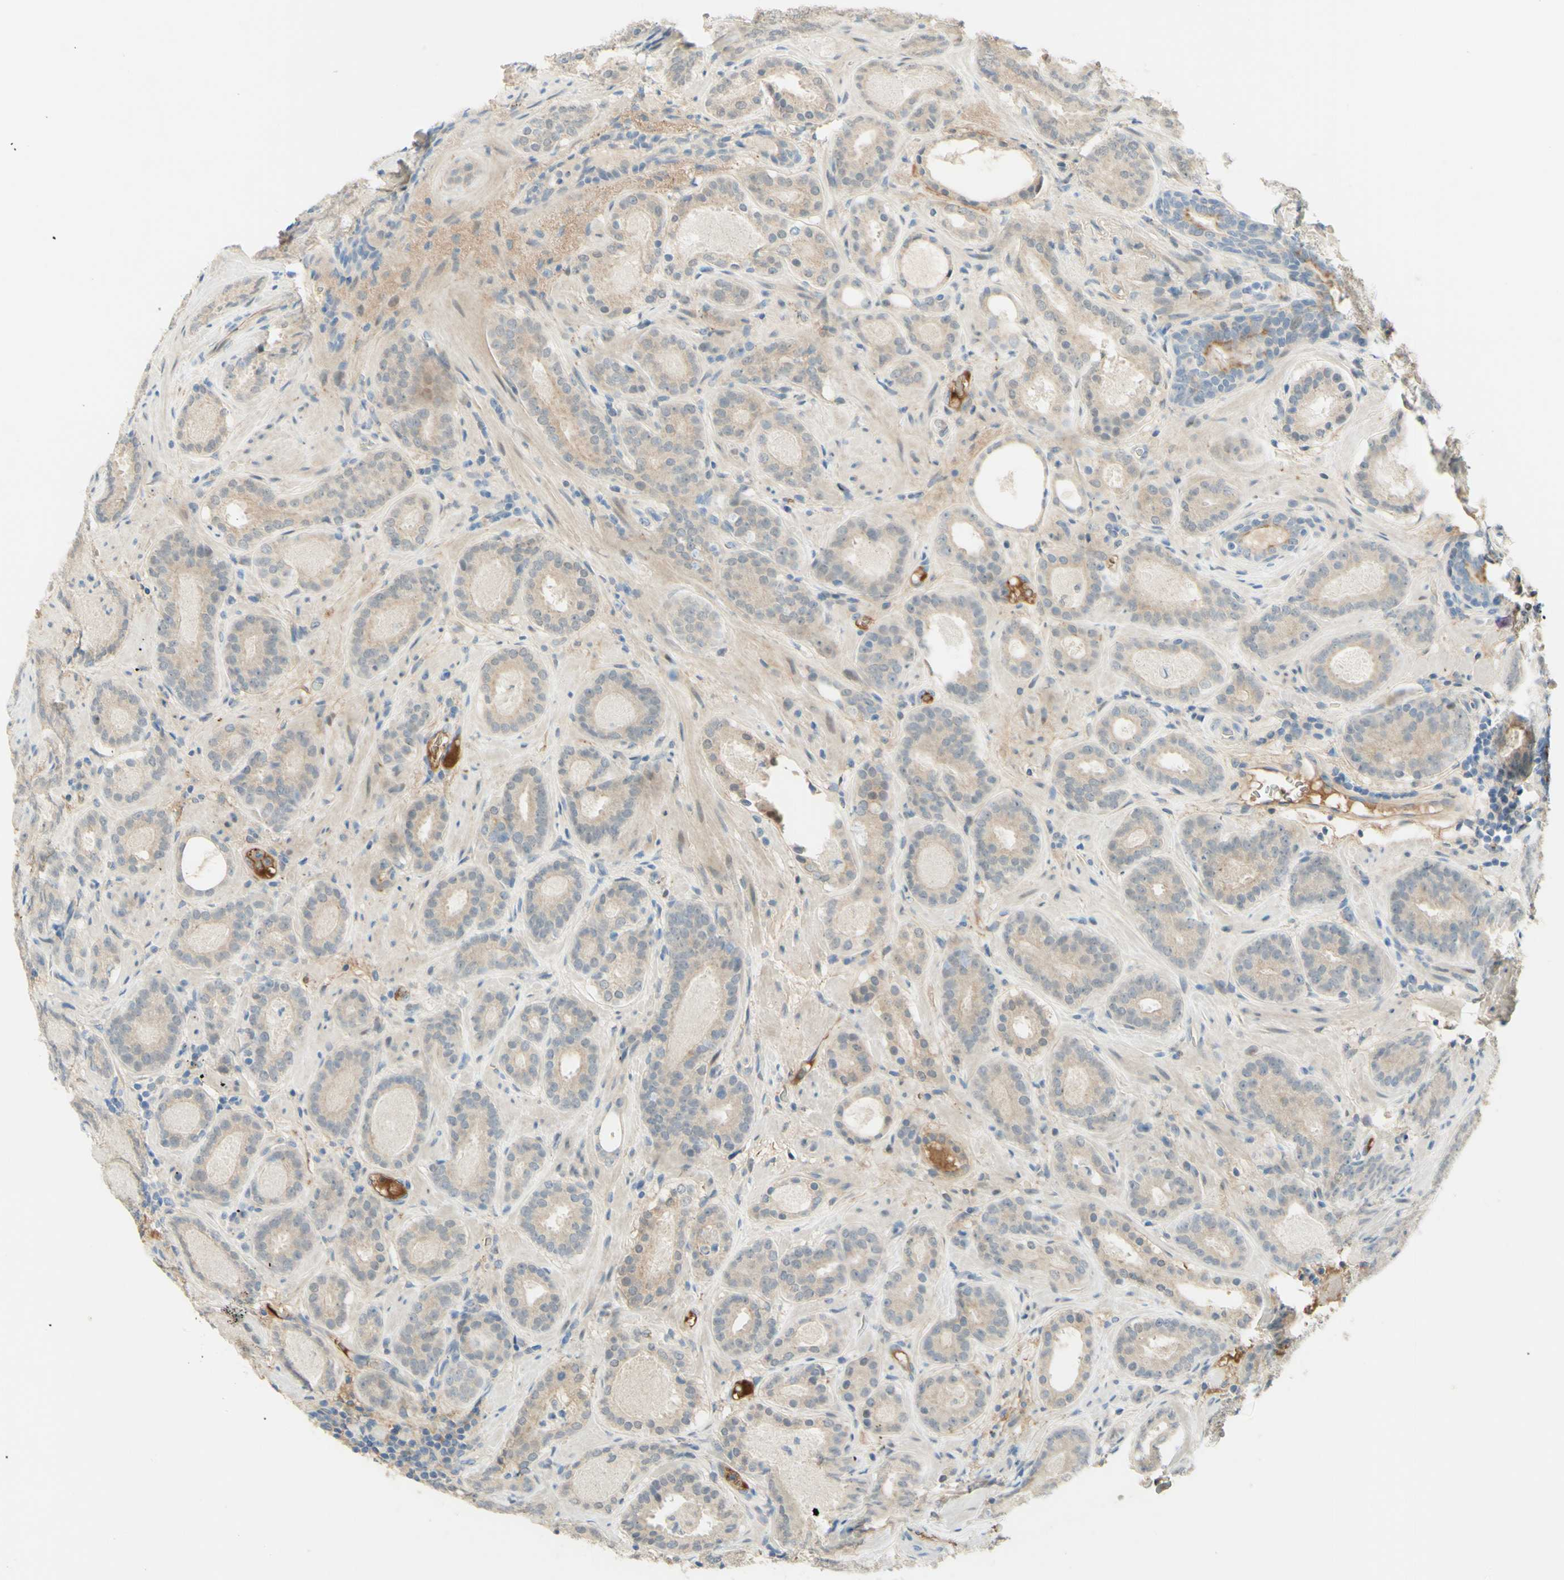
{"staining": {"intensity": "weak", "quantity": "25%-75%", "location": "cytoplasmic/membranous"}, "tissue": "prostate cancer", "cell_type": "Tumor cells", "image_type": "cancer", "snomed": [{"axis": "morphology", "description": "Adenocarcinoma, Low grade"}, {"axis": "topography", "description": "Prostate"}], "caption": "Low-grade adenocarcinoma (prostate) stained for a protein (brown) reveals weak cytoplasmic/membranous positive staining in about 25%-75% of tumor cells.", "gene": "ANGPT2", "patient": {"sex": "male", "age": 69}}